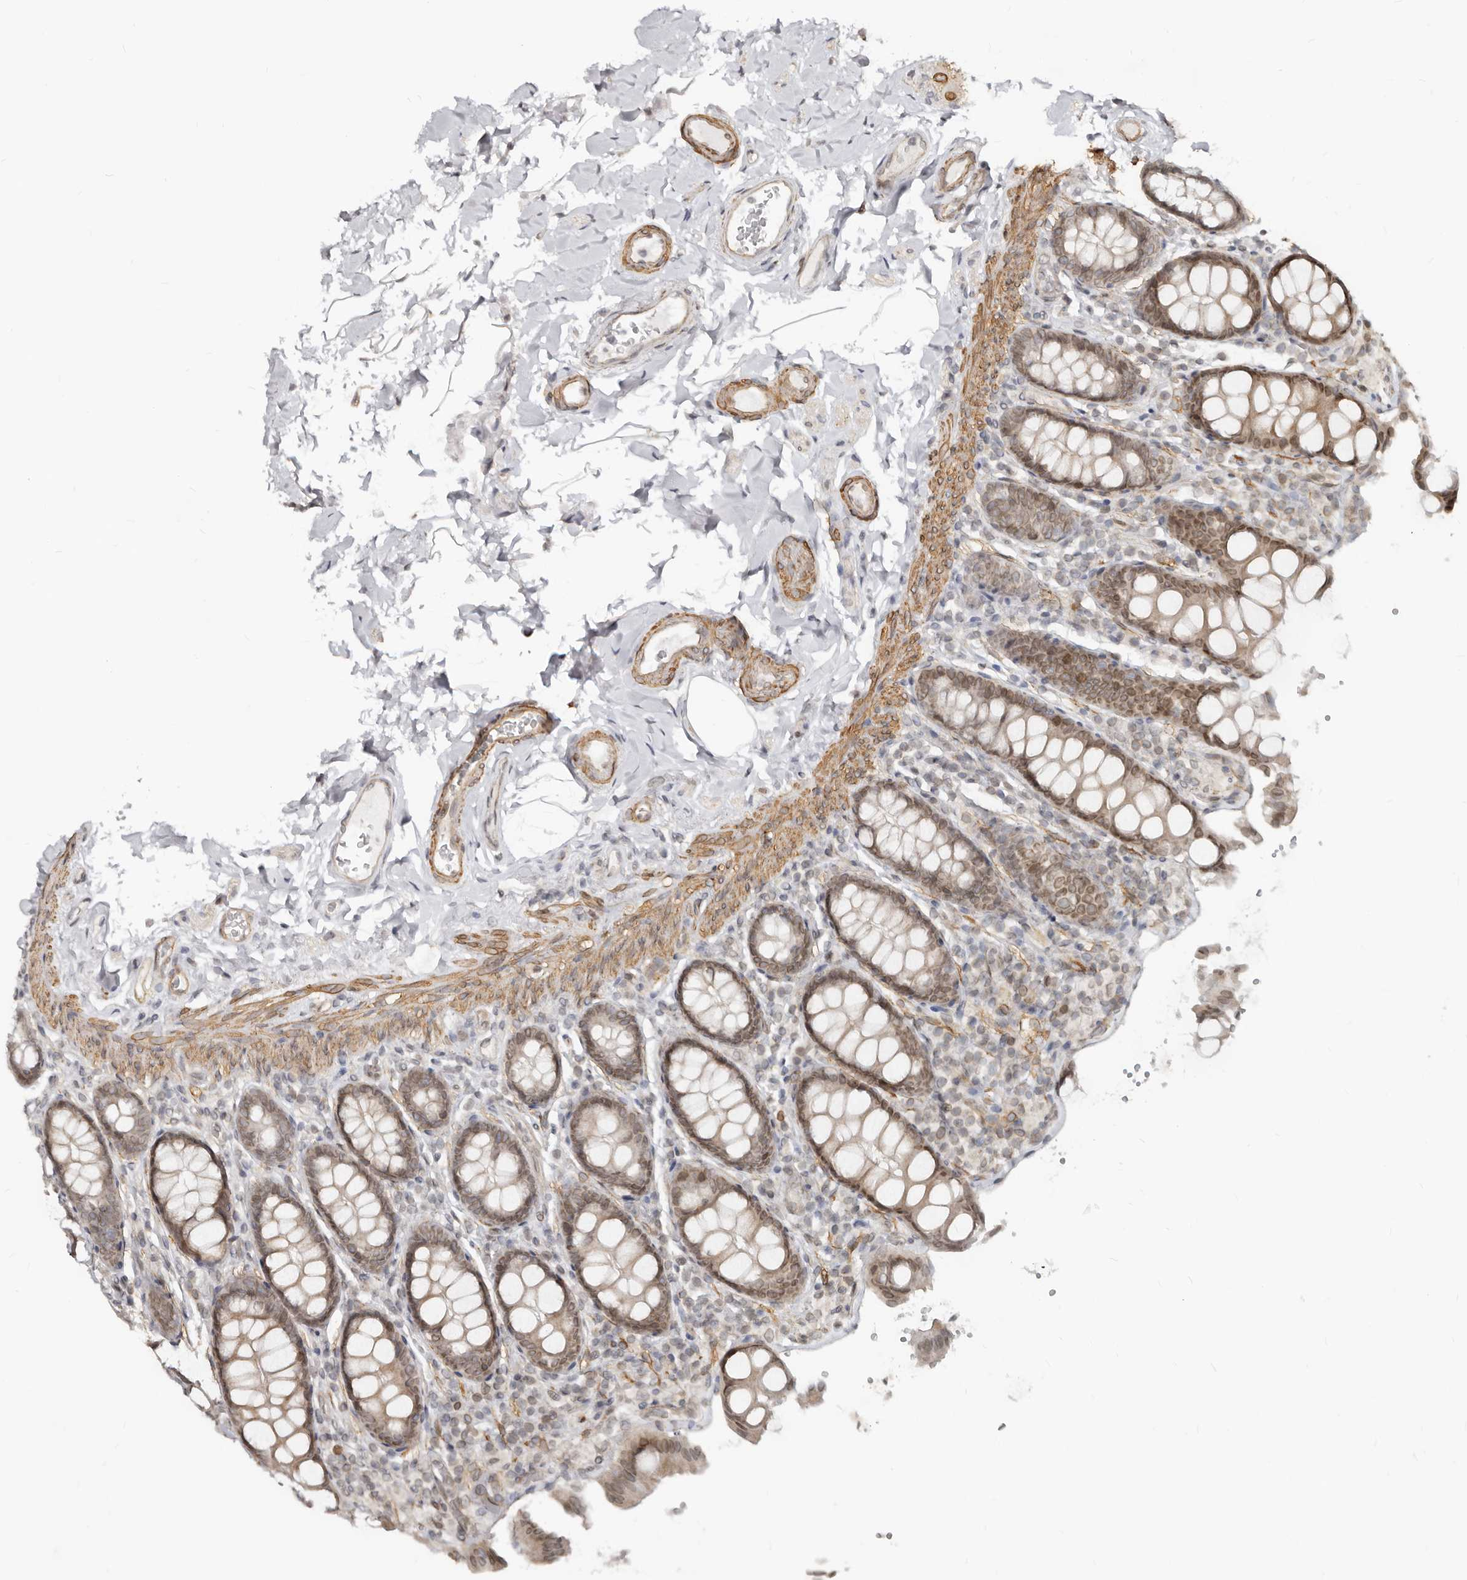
{"staining": {"intensity": "strong", "quantity": ">75%", "location": "cytoplasmic/membranous,nuclear"}, "tissue": "colon", "cell_type": "Endothelial cells", "image_type": "normal", "snomed": [{"axis": "morphology", "description": "Normal tissue, NOS"}, {"axis": "topography", "description": "Colon"}, {"axis": "topography", "description": "Peripheral nerve tissue"}], "caption": "Unremarkable colon was stained to show a protein in brown. There is high levels of strong cytoplasmic/membranous,nuclear staining in about >75% of endothelial cells.", "gene": "NUP153", "patient": {"sex": "female", "age": 61}}